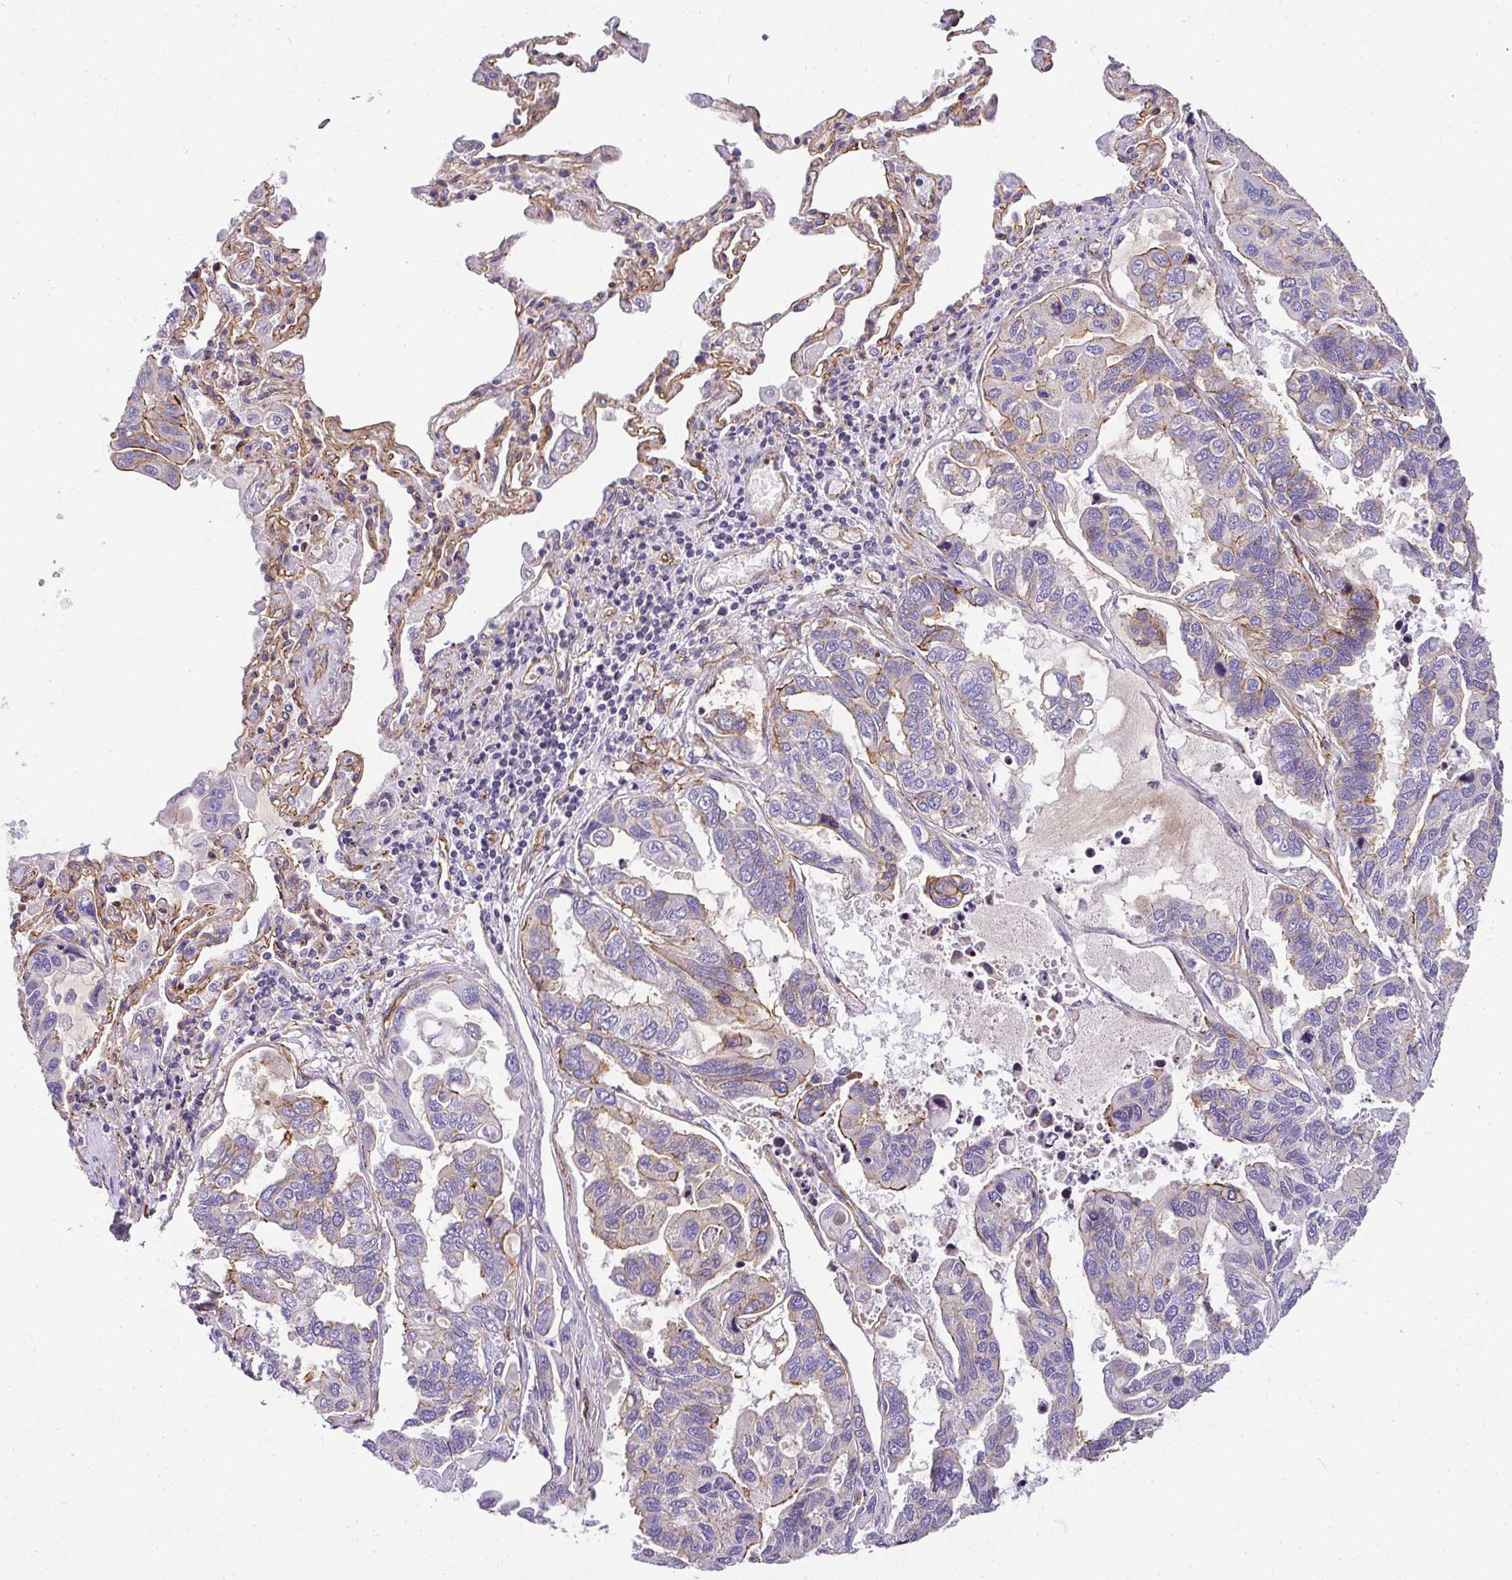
{"staining": {"intensity": "moderate", "quantity": "<25%", "location": "cytoplasmic/membranous"}, "tissue": "lung cancer", "cell_type": "Tumor cells", "image_type": "cancer", "snomed": [{"axis": "morphology", "description": "Adenocarcinoma, NOS"}, {"axis": "topography", "description": "Lung"}], "caption": "A histopathology image of human lung cancer (adenocarcinoma) stained for a protein reveals moderate cytoplasmic/membranous brown staining in tumor cells.", "gene": "OR11H4", "patient": {"sex": "male", "age": 64}}